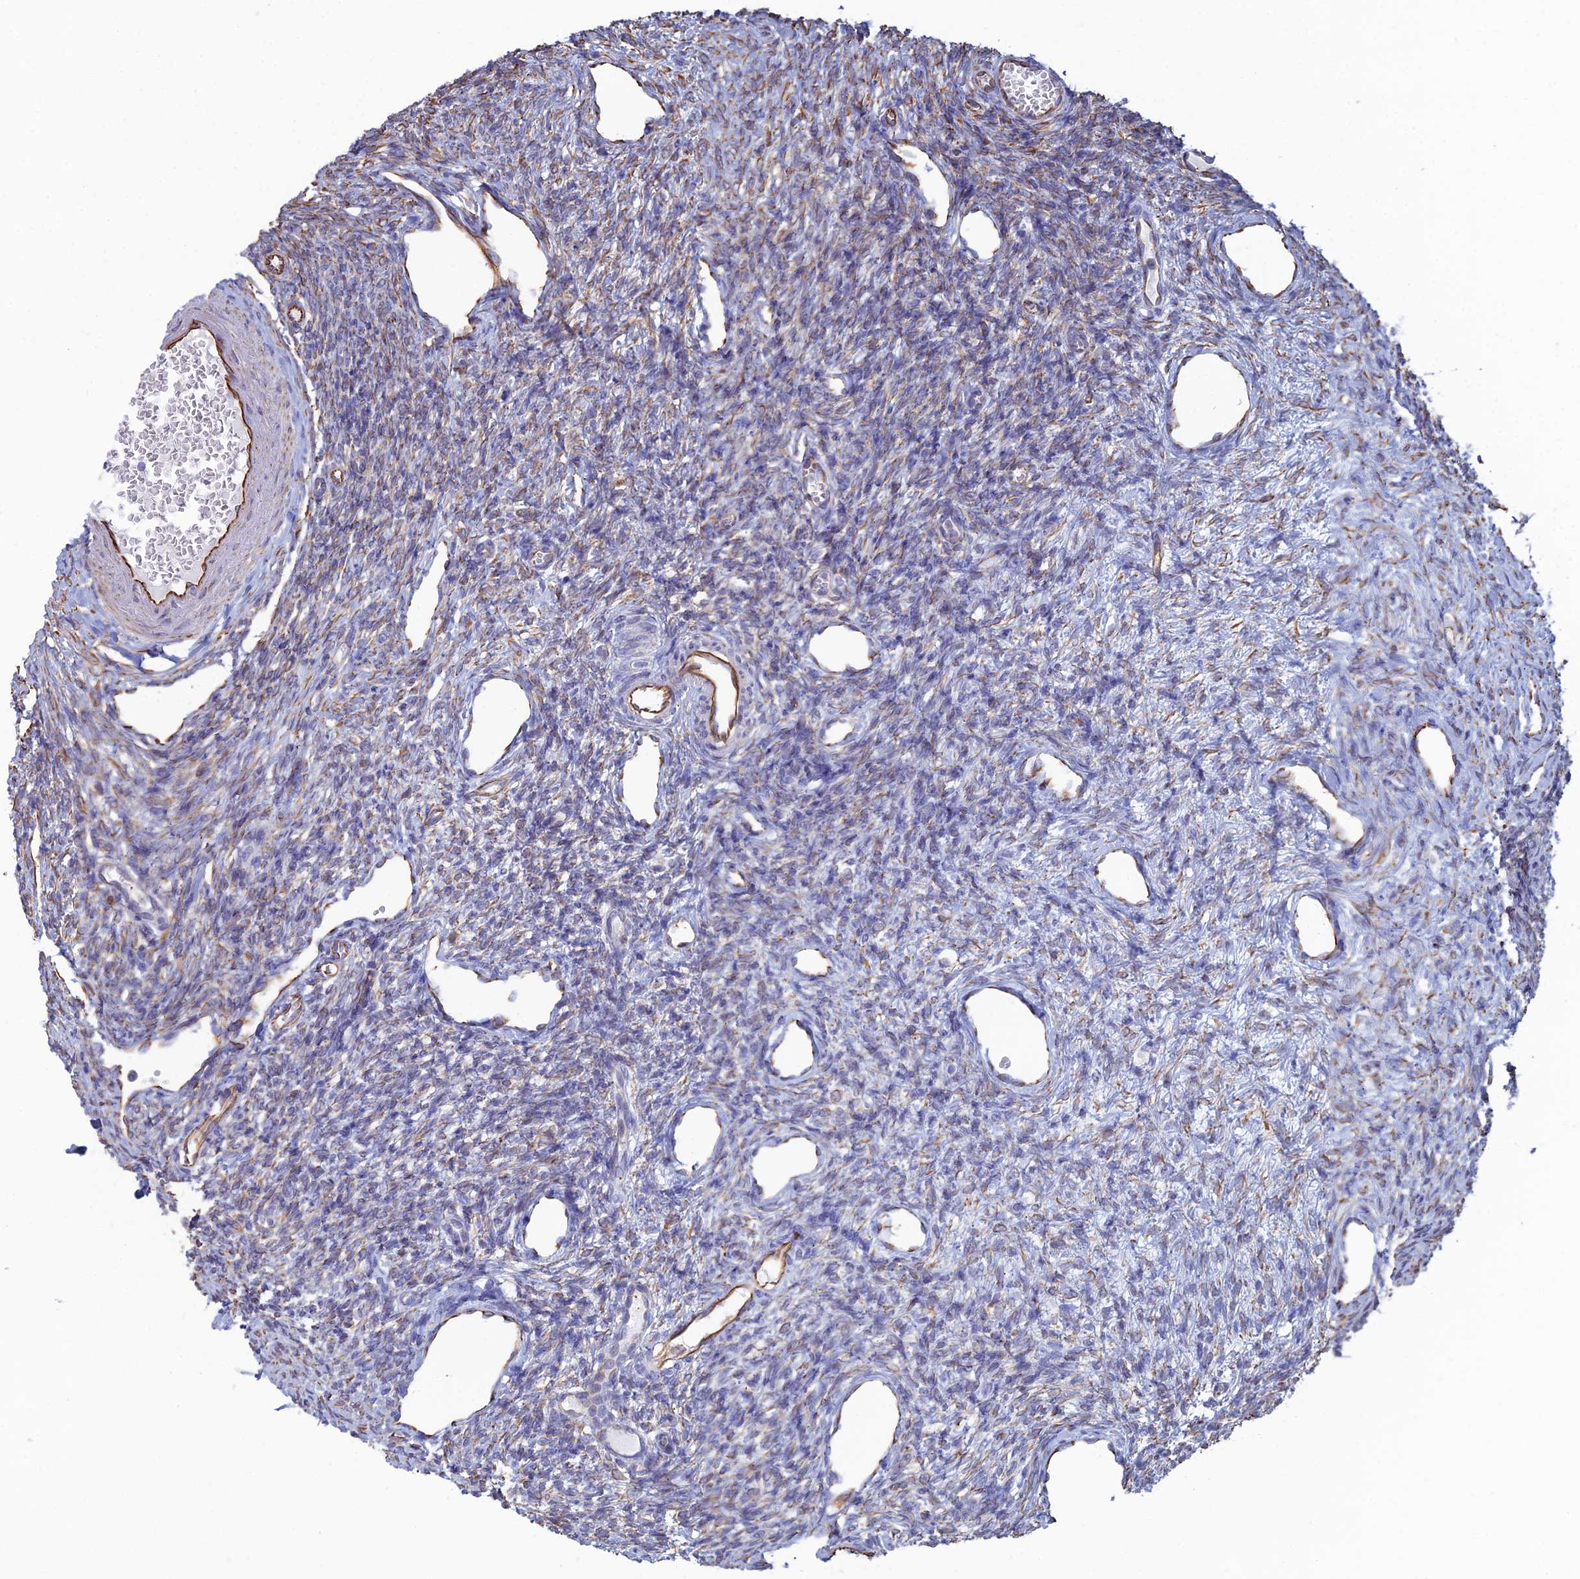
{"staining": {"intensity": "weak", "quantity": "25%-75%", "location": "cytoplasmic/membranous"}, "tissue": "ovary", "cell_type": "Ovarian stroma cells", "image_type": "normal", "snomed": [{"axis": "morphology", "description": "Normal tissue, NOS"}, {"axis": "morphology", "description": "Cyst, NOS"}, {"axis": "topography", "description": "Ovary"}], "caption": "High-power microscopy captured an immunohistochemistry (IHC) histopathology image of unremarkable ovary, revealing weak cytoplasmic/membranous expression in approximately 25%-75% of ovarian stroma cells.", "gene": "CLVS2", "patient": {"sex": "female", "age": 33}}